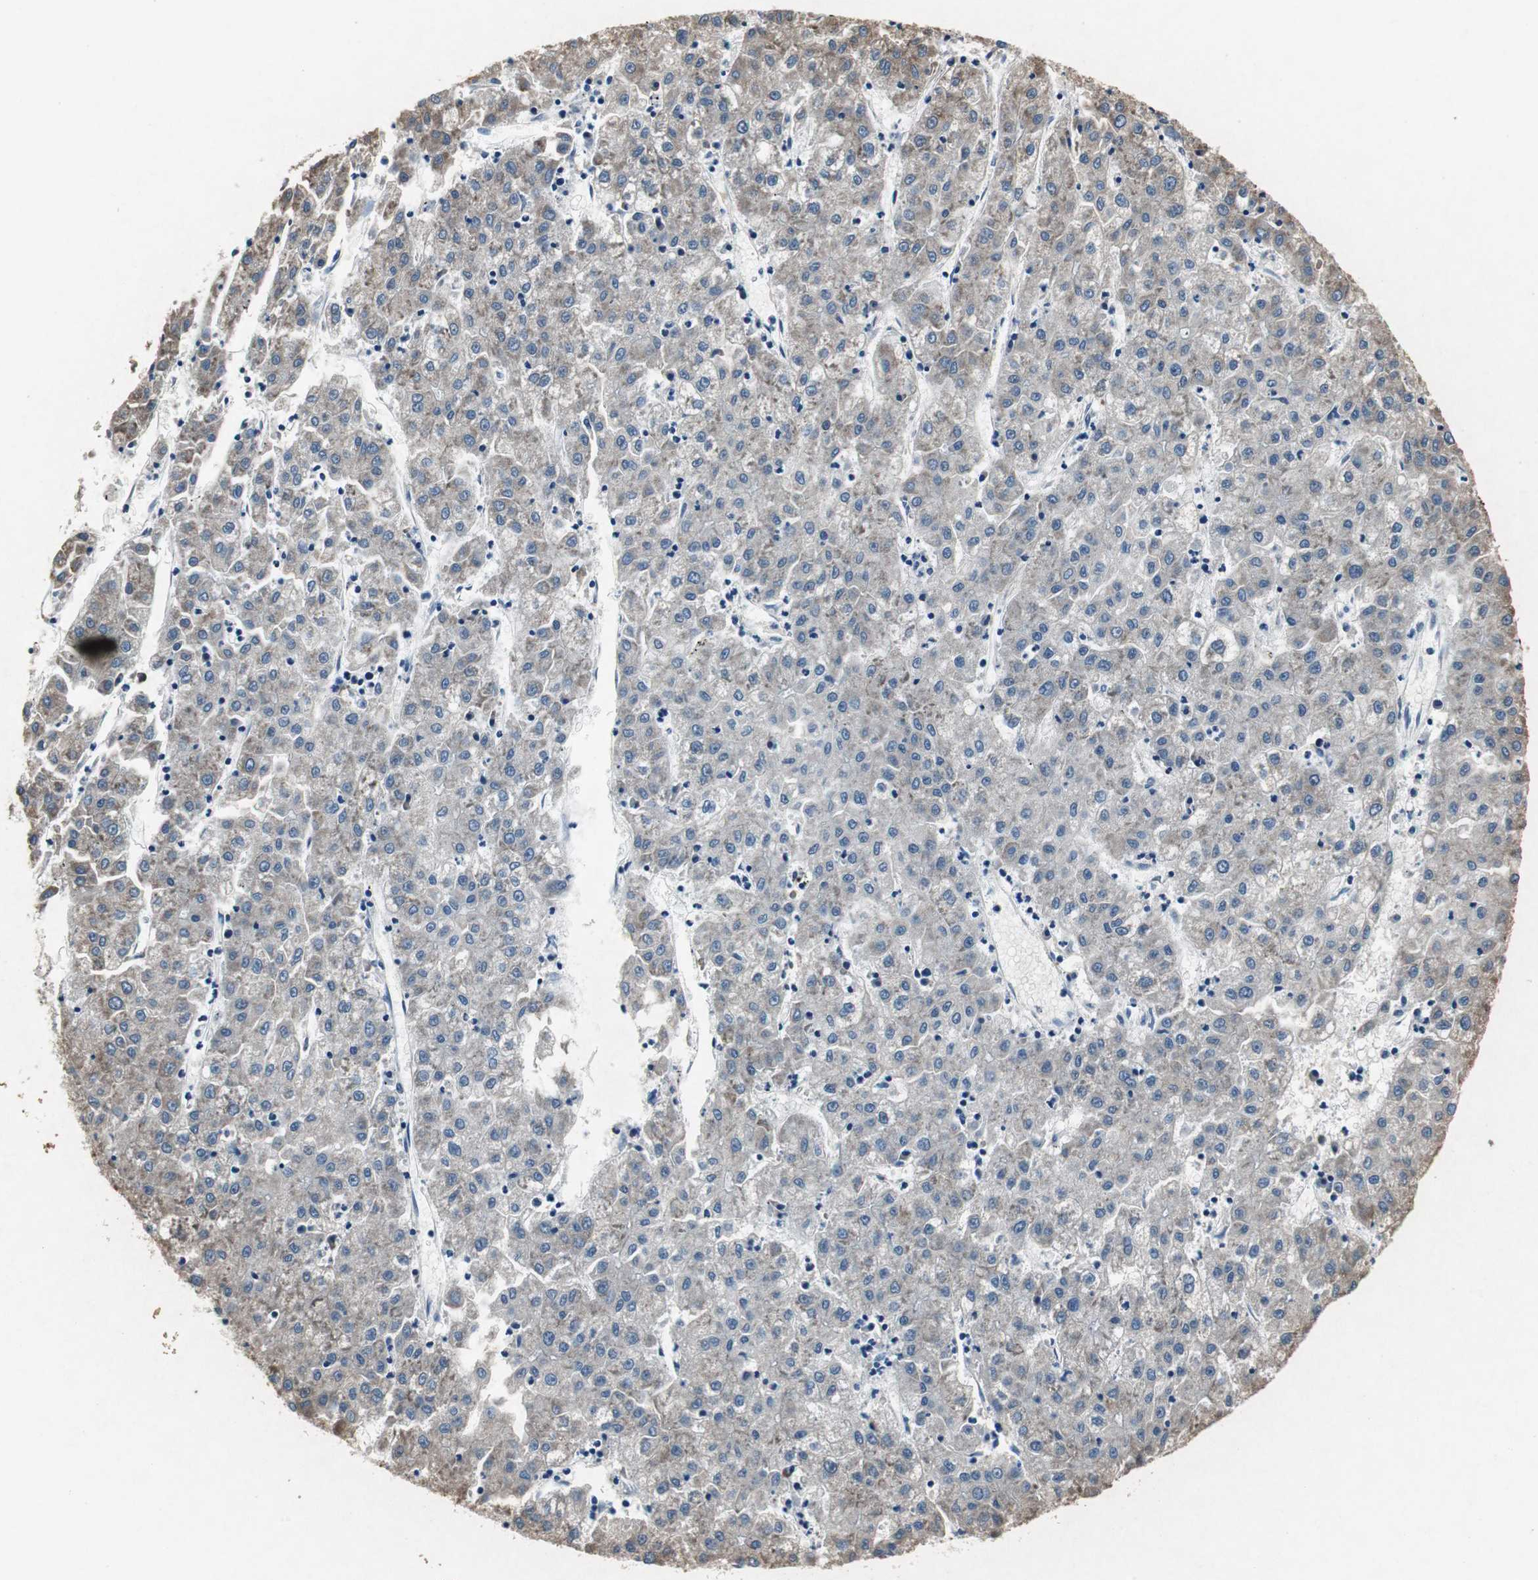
{"staining": {"intensity": "weak", "quantity": "<25%", "location": "cytoplasmic/membranous"}, "tissue": "liver cancer", "cell_type": "Tumor cells", "image_type": "cancer", "snomed": [{"axis": "morphology", "description": "Carcinoma, Hepatocellular, NOS"}, {"axis": "topography", "description": "Liver"}], "caption": "A high-resolution histopathology image shows immunohistochemistry (IHC) staining of liver hepatocellular carcinoma, which reveals no significant positivity in tumor cells.", "gene": "RPL35", "patient": {"sex": "male", "age": 72}}